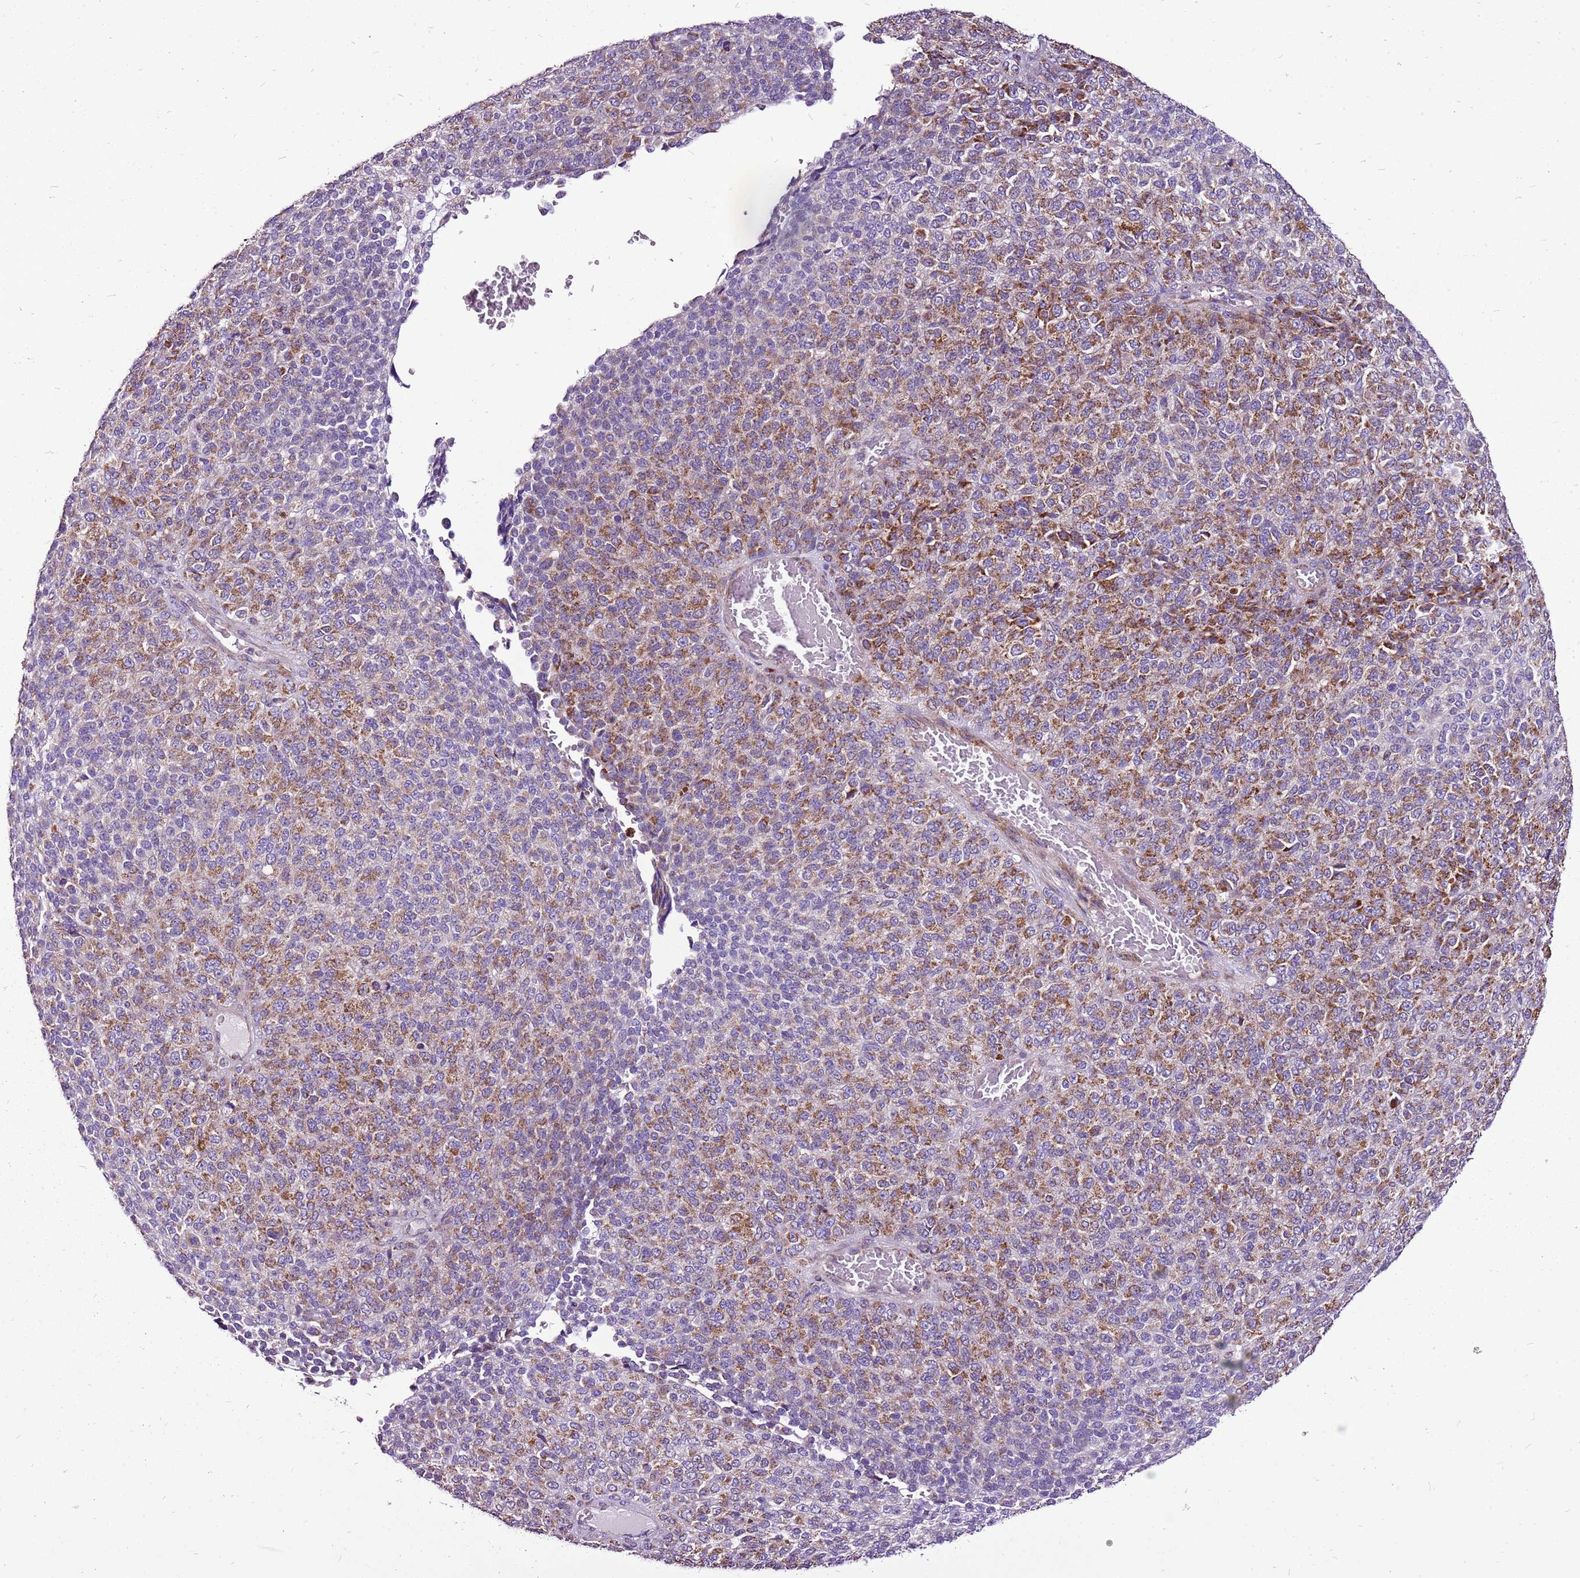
{"staining": {"intensity": "moderate", "quantity": "25%-75%", "location": "cytoplasmic/membranous"}, "tissue": "melanoma", "cell_type": "Tumor cells", "image_type": "cancer", "snomed": [{"axis": "morphology", "description": "Malignant melanoma, Metastatic site"}, {"axis": "topography", "description": "Brain"}], "caption": "Malignant melanoma (metastatic site) stained with a brown dye displays moderate cytoplasmic/membranous positive expression in about 25%-75% of tumor cells.", "gene": "GCDH", "patient": {"sex": "female", "age": 56}}